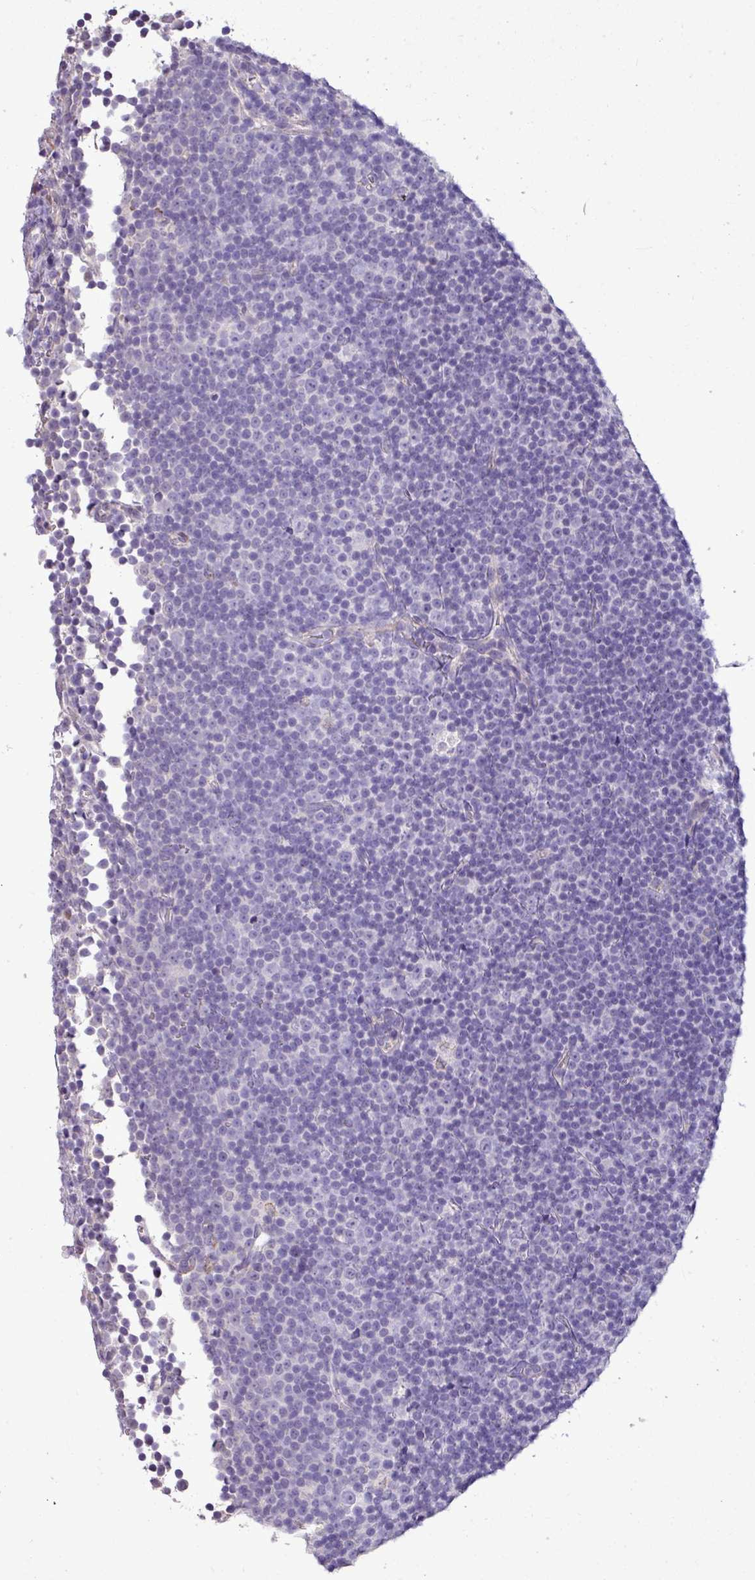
{"staining": {"intensity": "negative", "quantity": "none", "location": "none"}, "tissue": "lymphoma", "cell_type": "Tumor cells", "image_type": "cancer", "snomed": [{"axis": "morphology", "description": "Malignant lymphoma, non-Hodgkin's type, Low grade"}, {"axis": "topography", "description": "Lymph node"}], "caption": "High magnification brightfield microscopy of lymphoma stained with DAB (brown) and counterstained with hematoxylin (blue): tumor cells show no significant expression.", "gene": "ALDH2", "patient": {"sex": "female", "age": 67}}